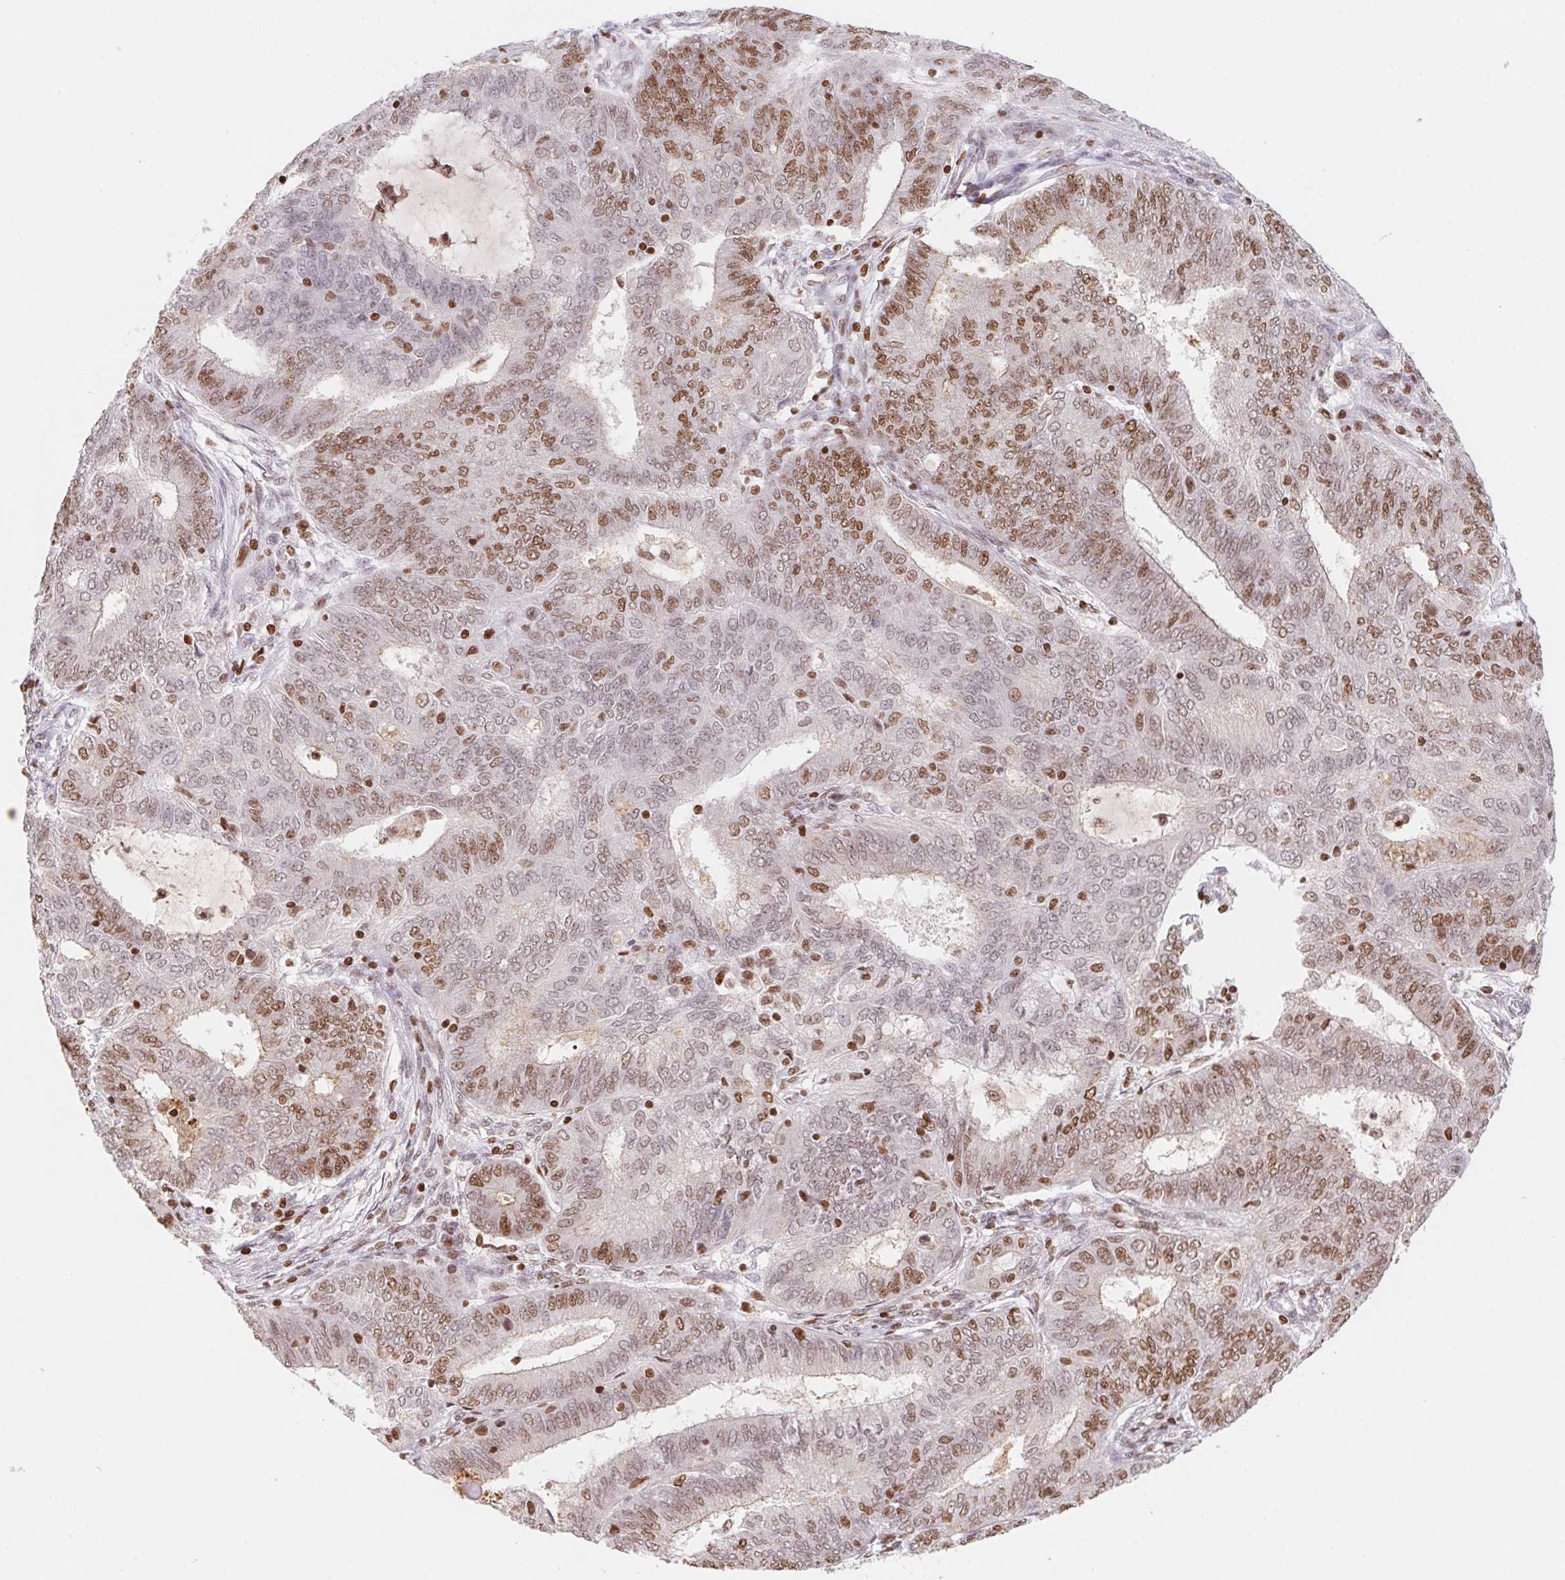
{"staining": {"intensity": "moderate", "quantity": "25%-75%", "location": "nuclear"}, "tissue": "endometrial cancer", "cell_type": "Tumor cells", "image_type": "cancer", "snomed": [{"axis": "morphology", "description": "Adenocarcinoma, NOS"}, {"axis": "topography", "description": "Endometrium"}], "caption": "Endometrial adenocarcinoma stained with a brown dye displays moderate nuclear positive positivity in approximately 25%-75% of tumor cells.", "gene": "POLD3", "patient": {"sex": "female", "age": 62}}